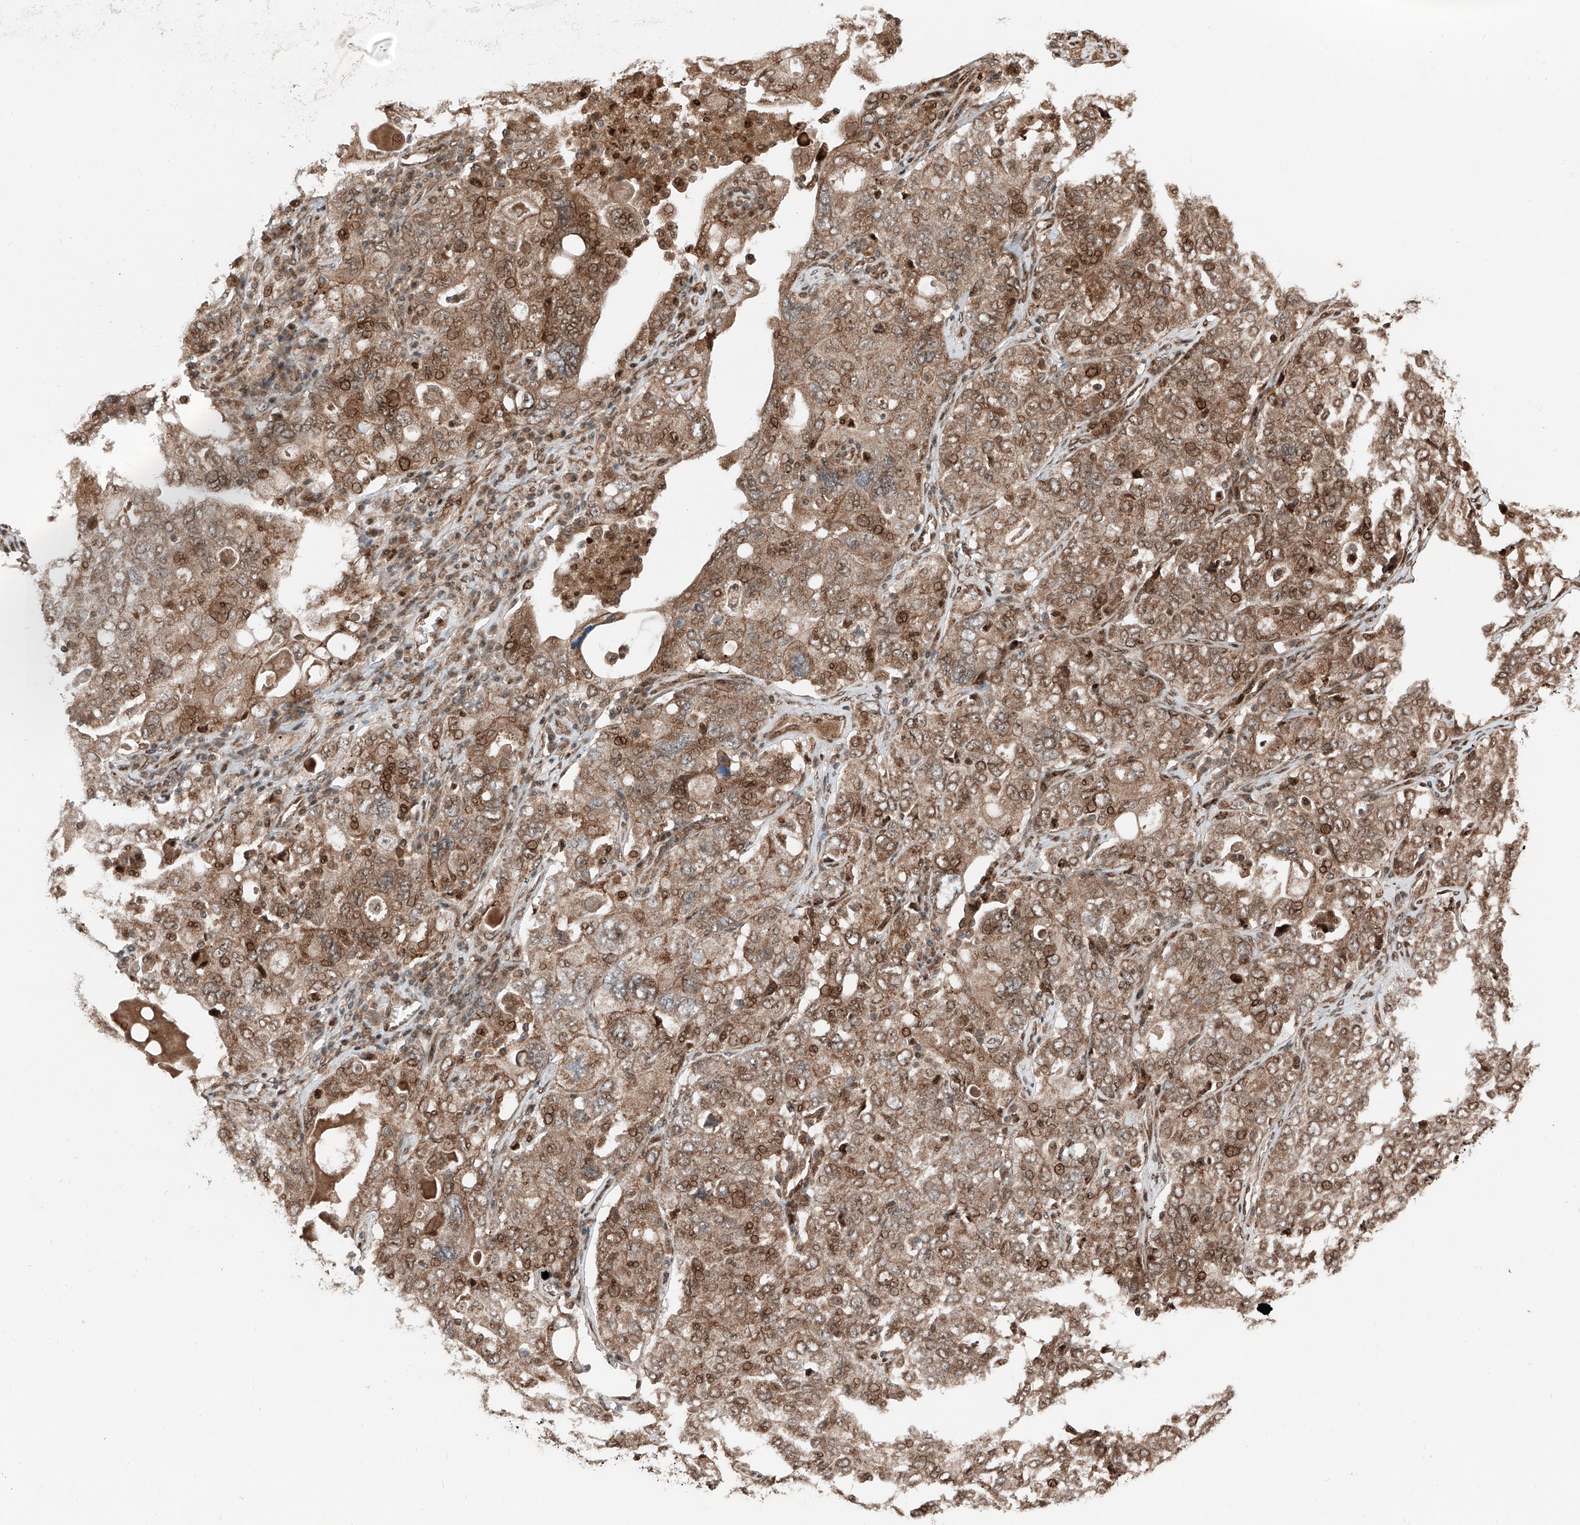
{"staining": {"intensity": "moderate", "quantity": ">75%", "location": "cytoplasmic/membranous,nuclear"}, "tissue": "ovarian cancer", "cell_type": "Tumor cells", "image_type": "cancer", "snomed": [{"axis": "morphology", "description": "Carcinoma, endometroid"}, {"axis": "topography", "description": "Ovary"}], "caption": "Brown immunohistochemical staining in ovarian endometroid carcinoma displays moderate cytoplasmic/membranous and nuclear staining in approximately >75% of tumor cells. The protein is shown in brown color, while the nuclei are stained blue.", "gene": "CEP162", "patient": {"sex": "female", "age": 62}}